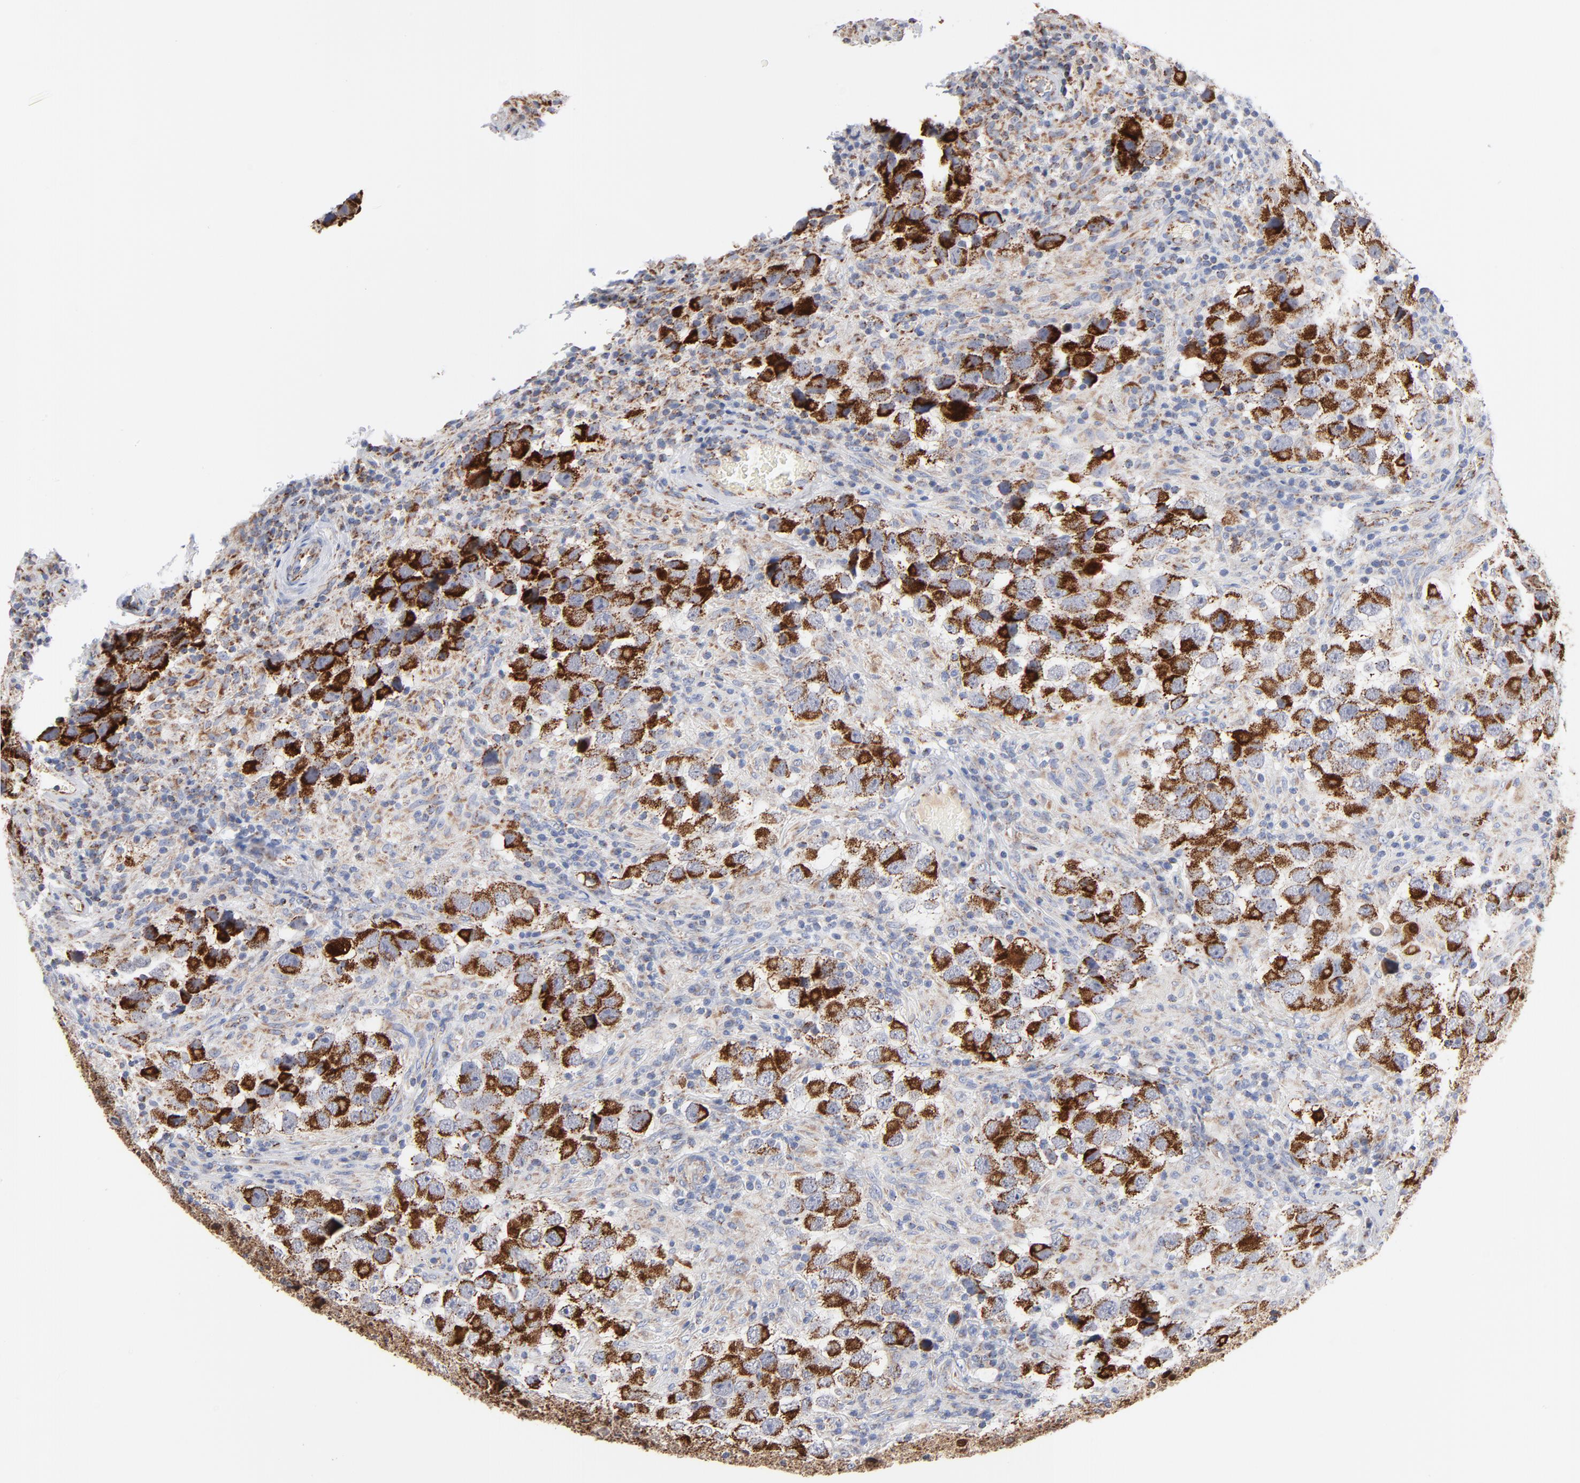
{"staining": {"intensity": "strong", "quantity": ">75%", "location": "cytoplasmic/membranous"}, "tissue": "testis cancer", "cell_type": "Tumor cells", "image_type": "cancer", "snomed": [{"axis": "morphology", "description": "Carcinoma, Embryonal, NOS"}, {"axis": "topography", "description": "Testis"}], "caption": "An immunohistochemistry photomicrograph of neoplastic tissue is shown. Protein staining in brown shows strong cytoplasmic/membranous positivity in testis embryonal carcinoma within tumor cells.", "gene": "DIABLO", "patient": {"sex": "male", "age": 21}}